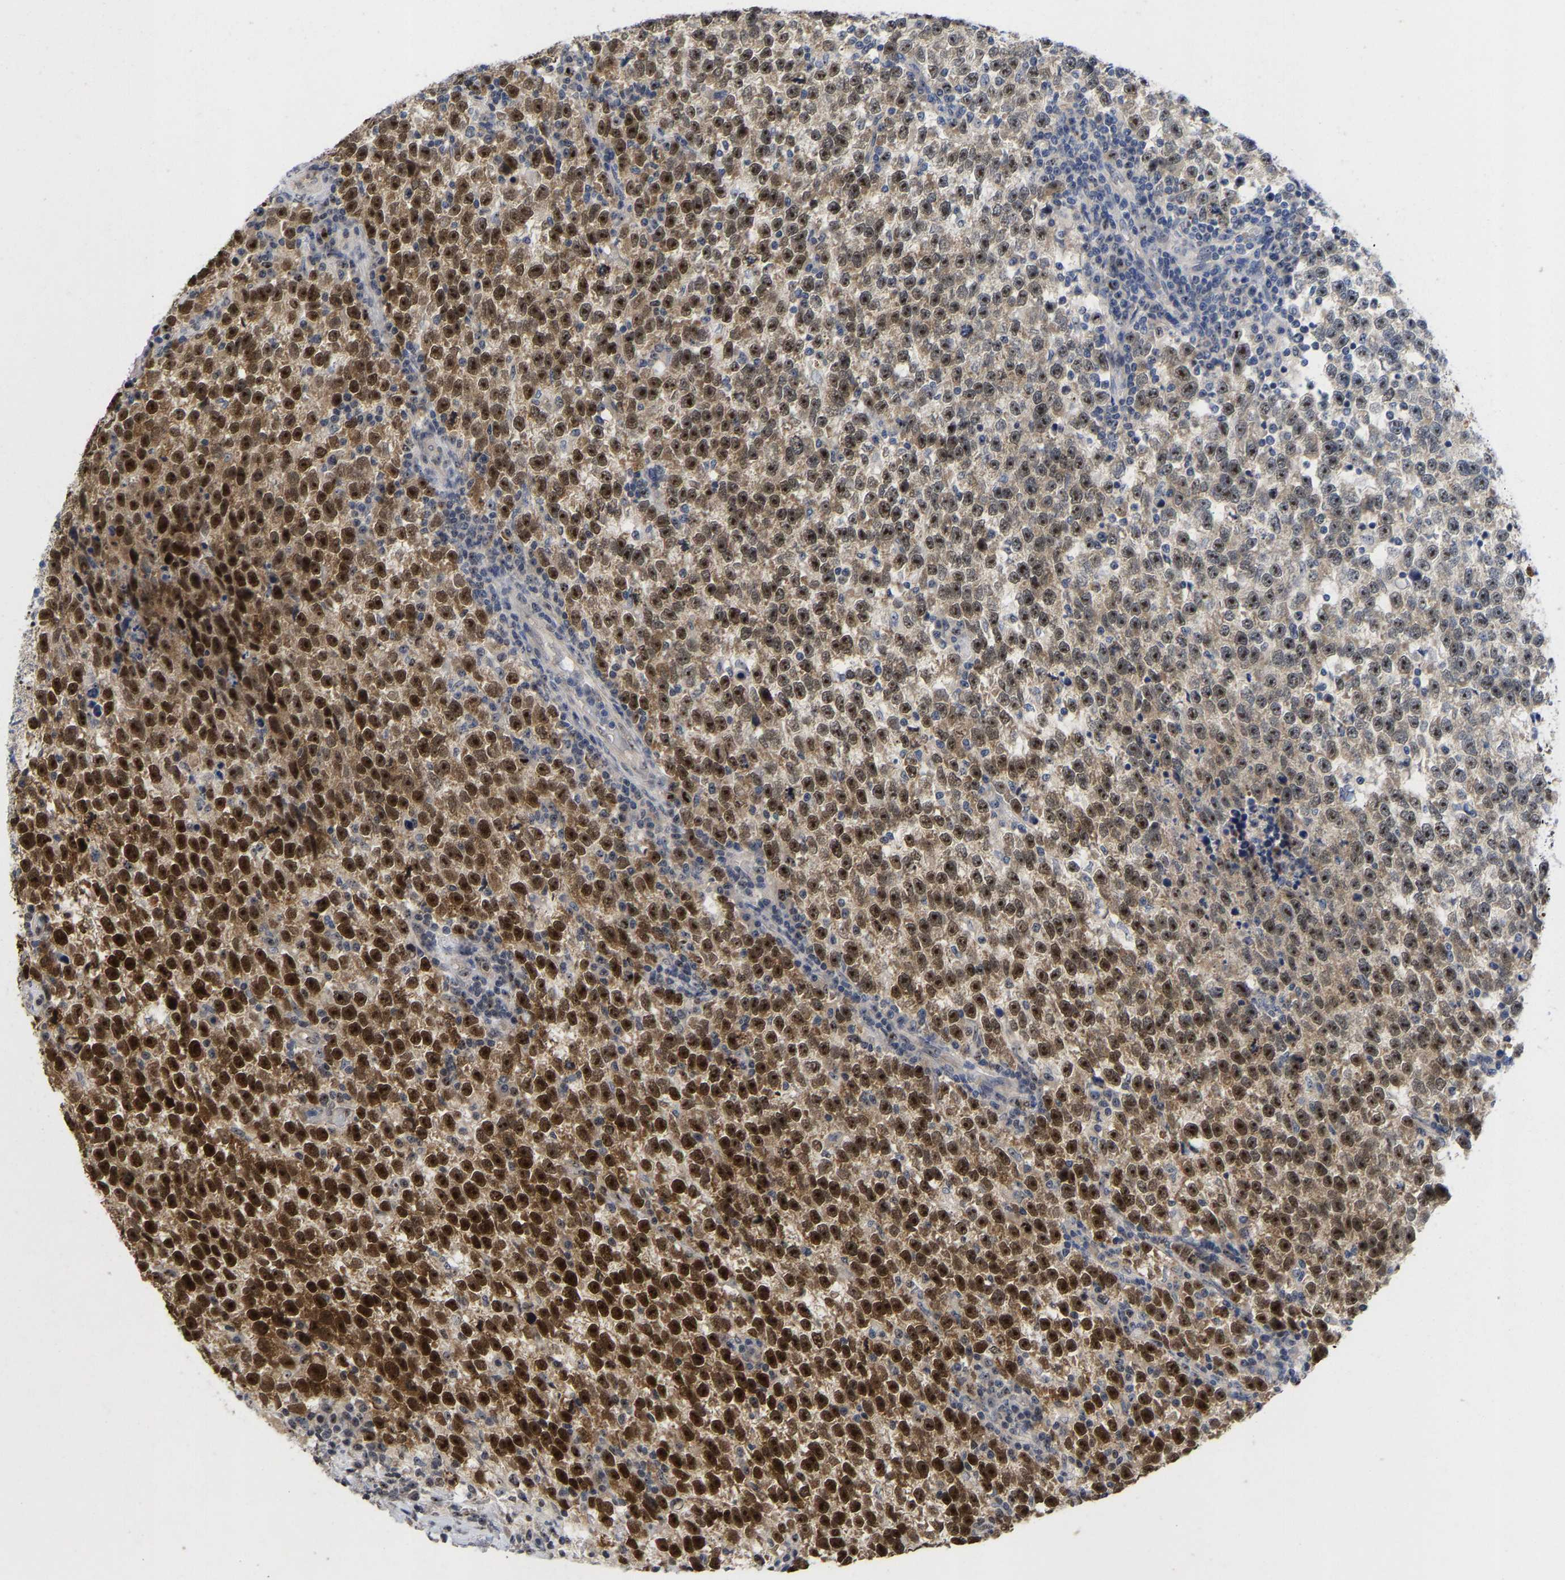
{"staining": {"intensity": "strong", "quantity": ">75%", "location": "cytoplasmic/membranous,nuclear"}, "tissue": "testis cancer", "cell_type": "Tumor cells", "image_type": "cancer", "snomed": [{"axis": "morphology", "description": "Normal tissue, NOS"}, {"axis": "morphology", "description": "Seminoma, NOS"}, {"axis": "topography", "description": "Testis"}], "caption": "Immunohistochemistry (IHC) (DAB (3,3'-diaminobenzidine)) staining of human seminoma (testis) exhibits strong cytoplasmic/membranous and nuclear protein staining in about >75% of tumor cells.", "gene": "NLE1", "patient": {"sex": "male", "age": 43}}